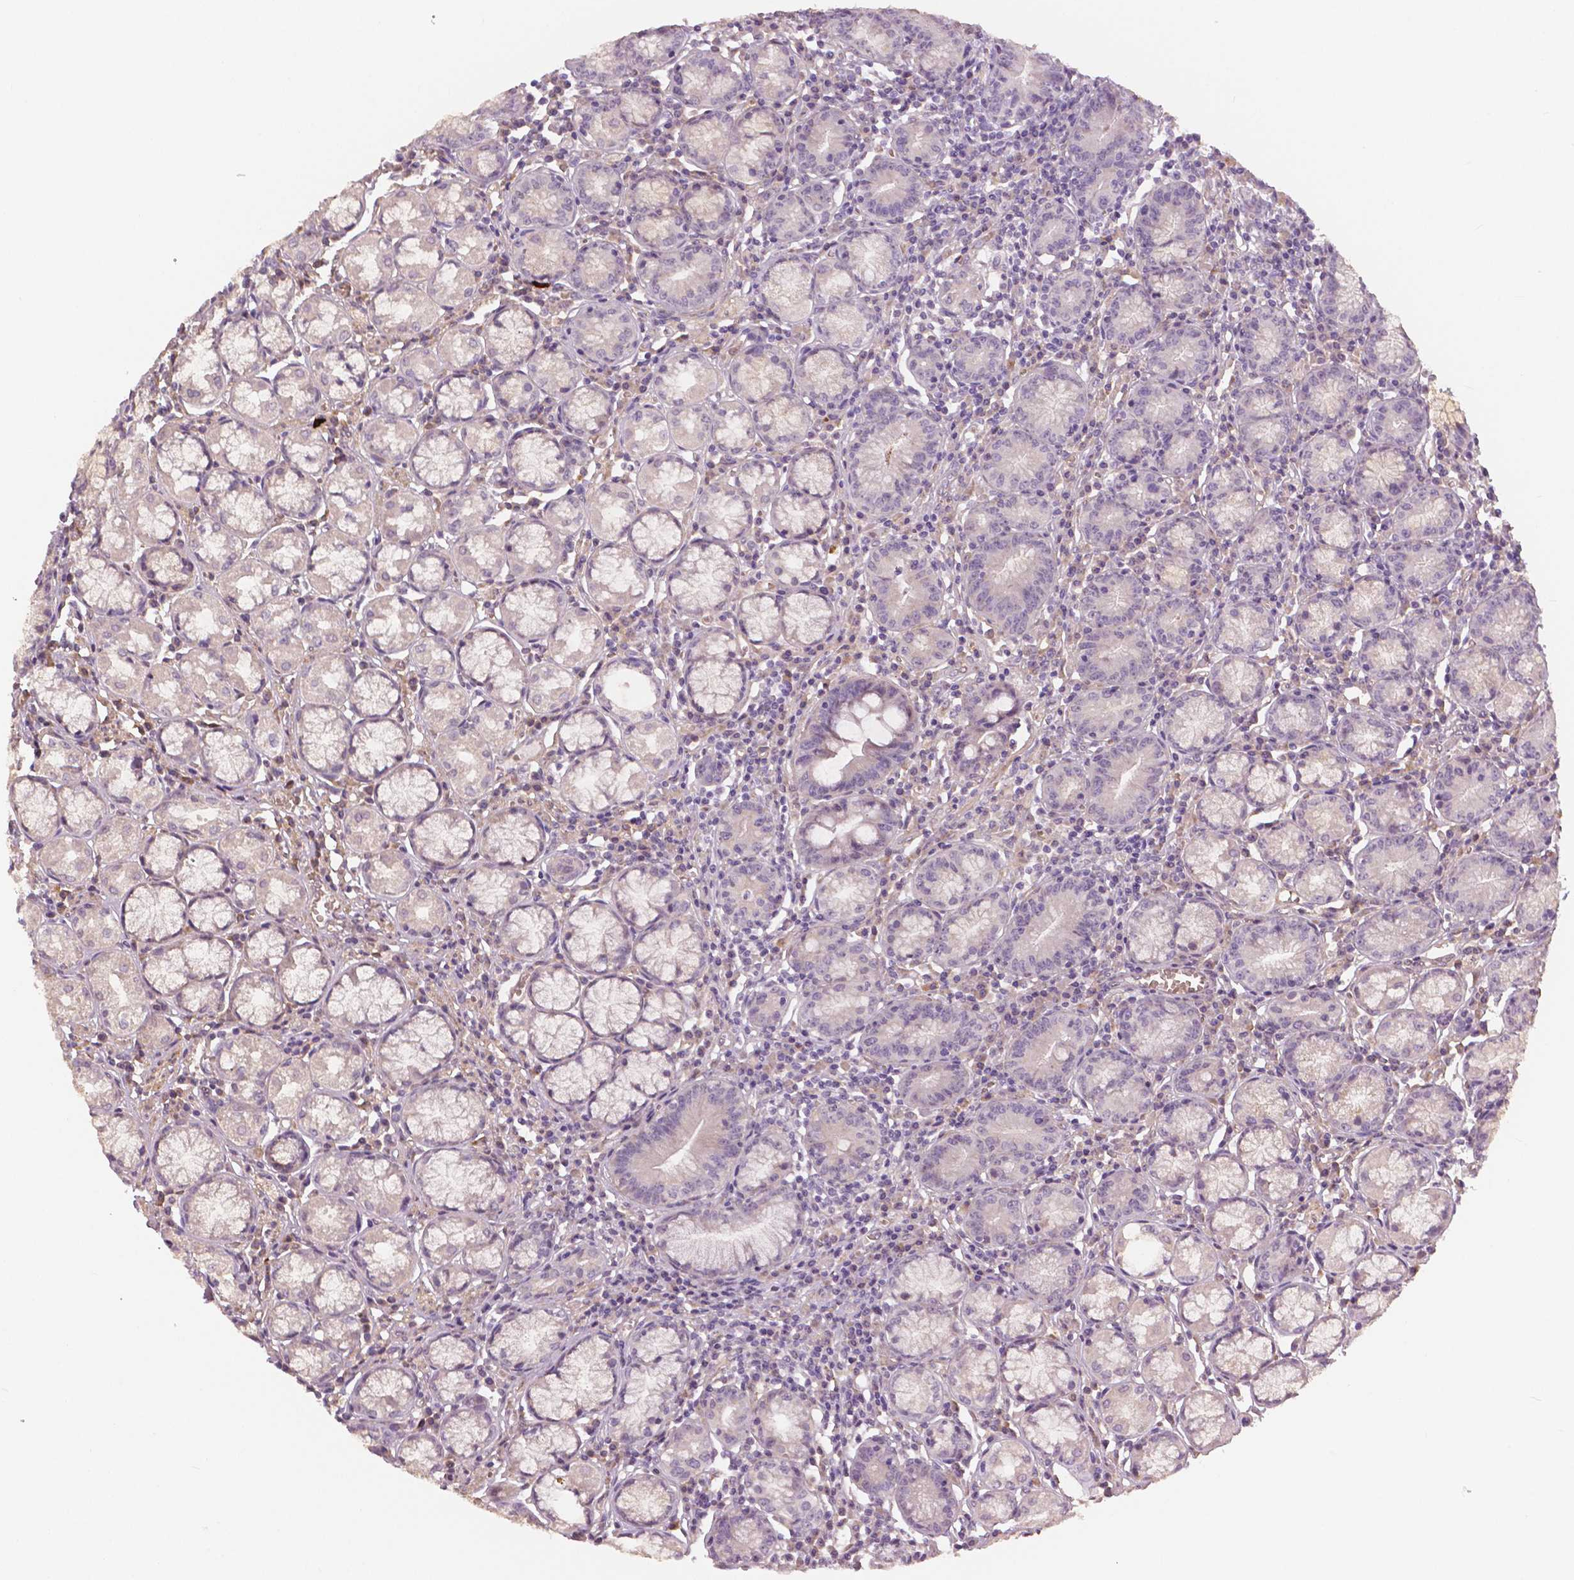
{"staining": {"intensity": "moderate", "quantity": "<25%", "location": "cytoplasmic/membranous"}, "tissue": "stomach", "cell_type": "Glandular cells", "image_type": "normal", "snomed": [{"axis": "morphology", "description": "Normal tissue, NOS"}, {"axis": "topography", "description": "Stomach"}], "caption": "Human stomach stained with a brown dye exhibits moderate cytoplasmic/membranous positive expression in about <25% of glandular cells.", "gene": "FLT1", "patient": {"sex": "male", "age": 55}}